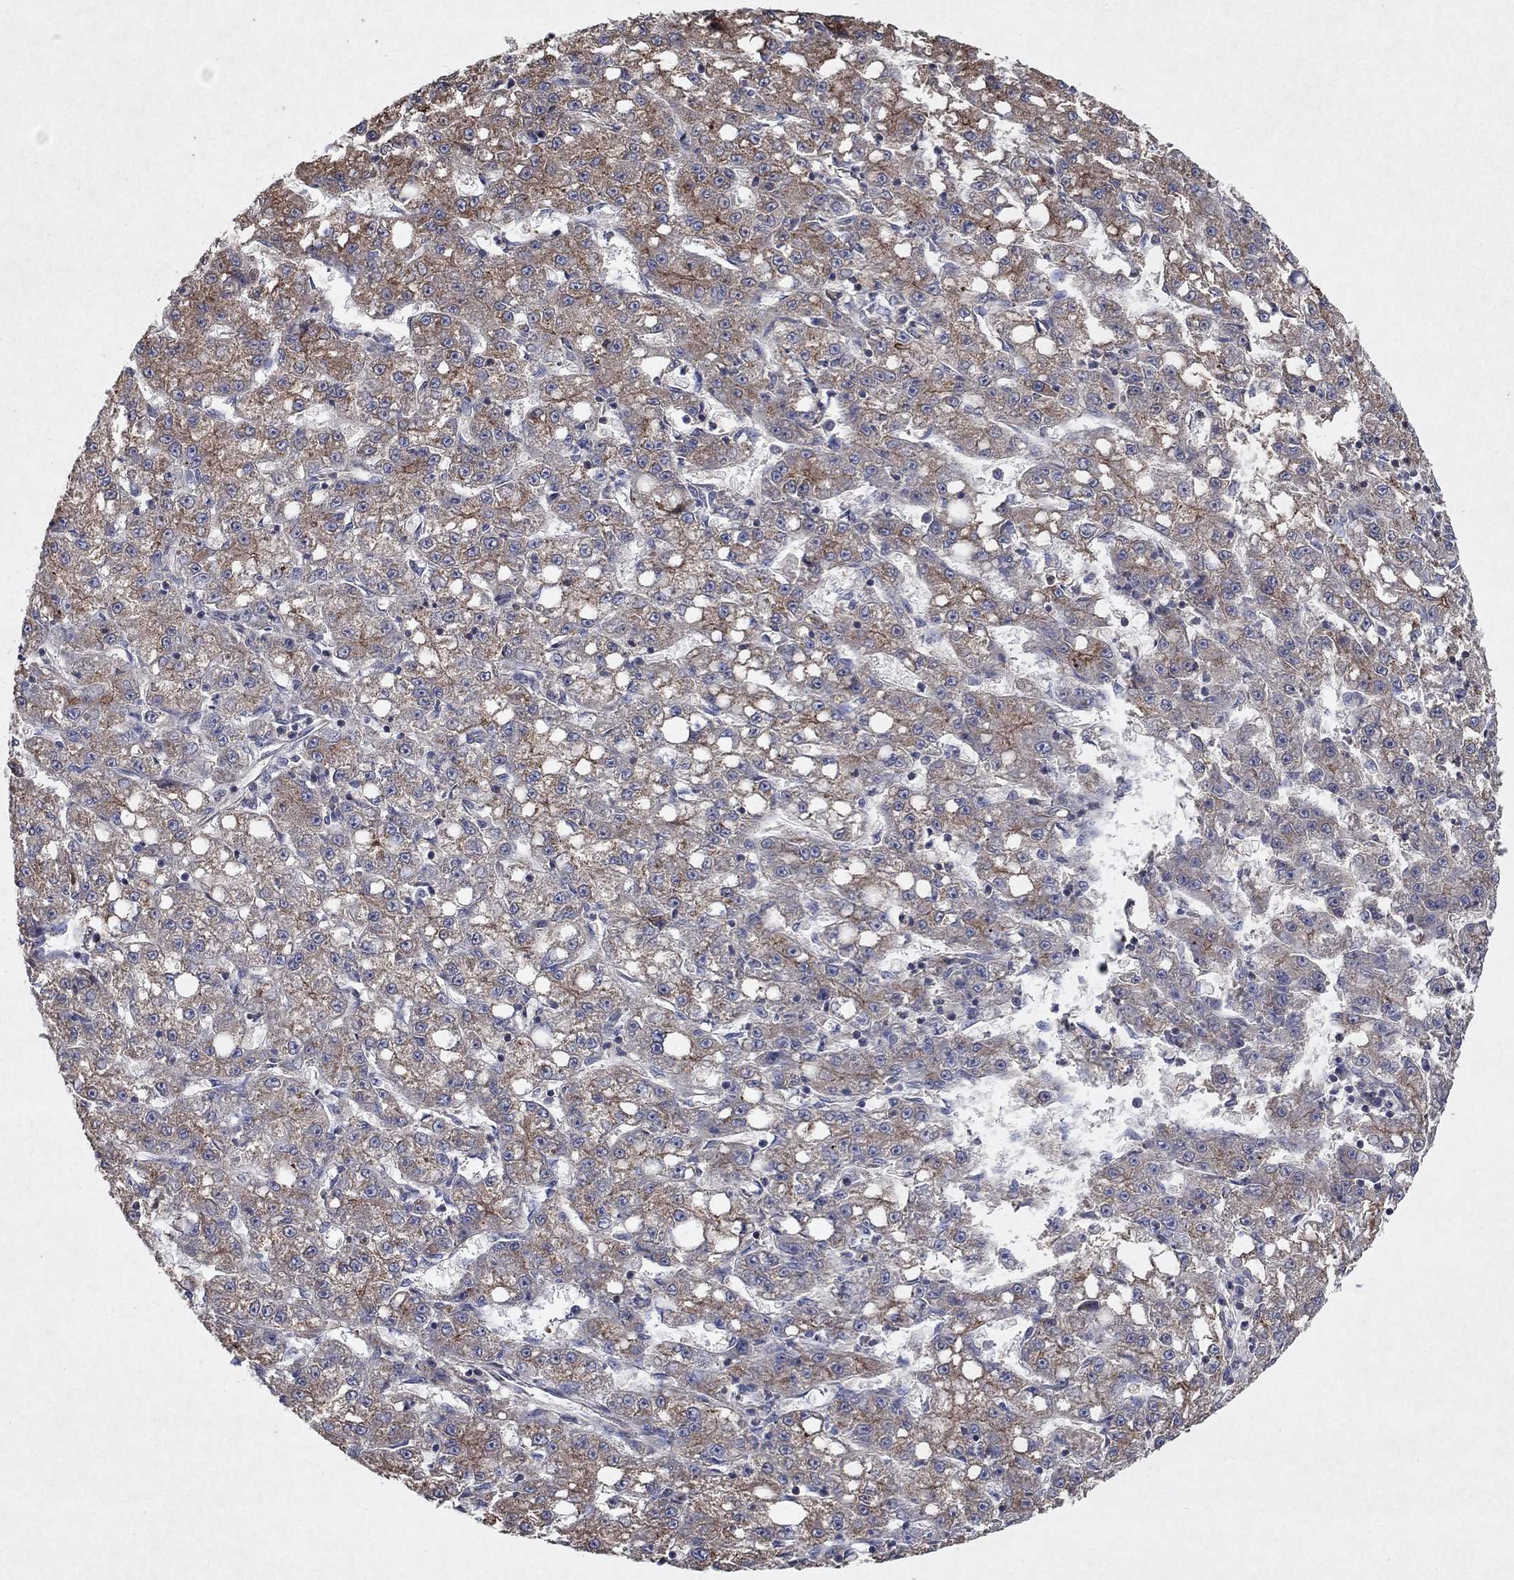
{"staining": {"intensity": "moderate", "quantity": "25%-75%", "location": "cytoplasmic/membranous"}, "tissue": "liver cancer", "cell_type": "Tumor cells", "image_type": "cancer", "snomed": [{"axis": "morphology", "description": "Carcinoma, Hepatocellular, NOS"}, {"axis": "topography", "description": "Liver"}], "caption": "Immunohistochemical staining of human hepatocellular carcinoma (liver) reveals medium levels of moderate cytoplasmic/membranous staining in approximately 25%-75% of tumor cells.", "gene": "FRG1", "patient": {"sex": "female", "age": 65}}